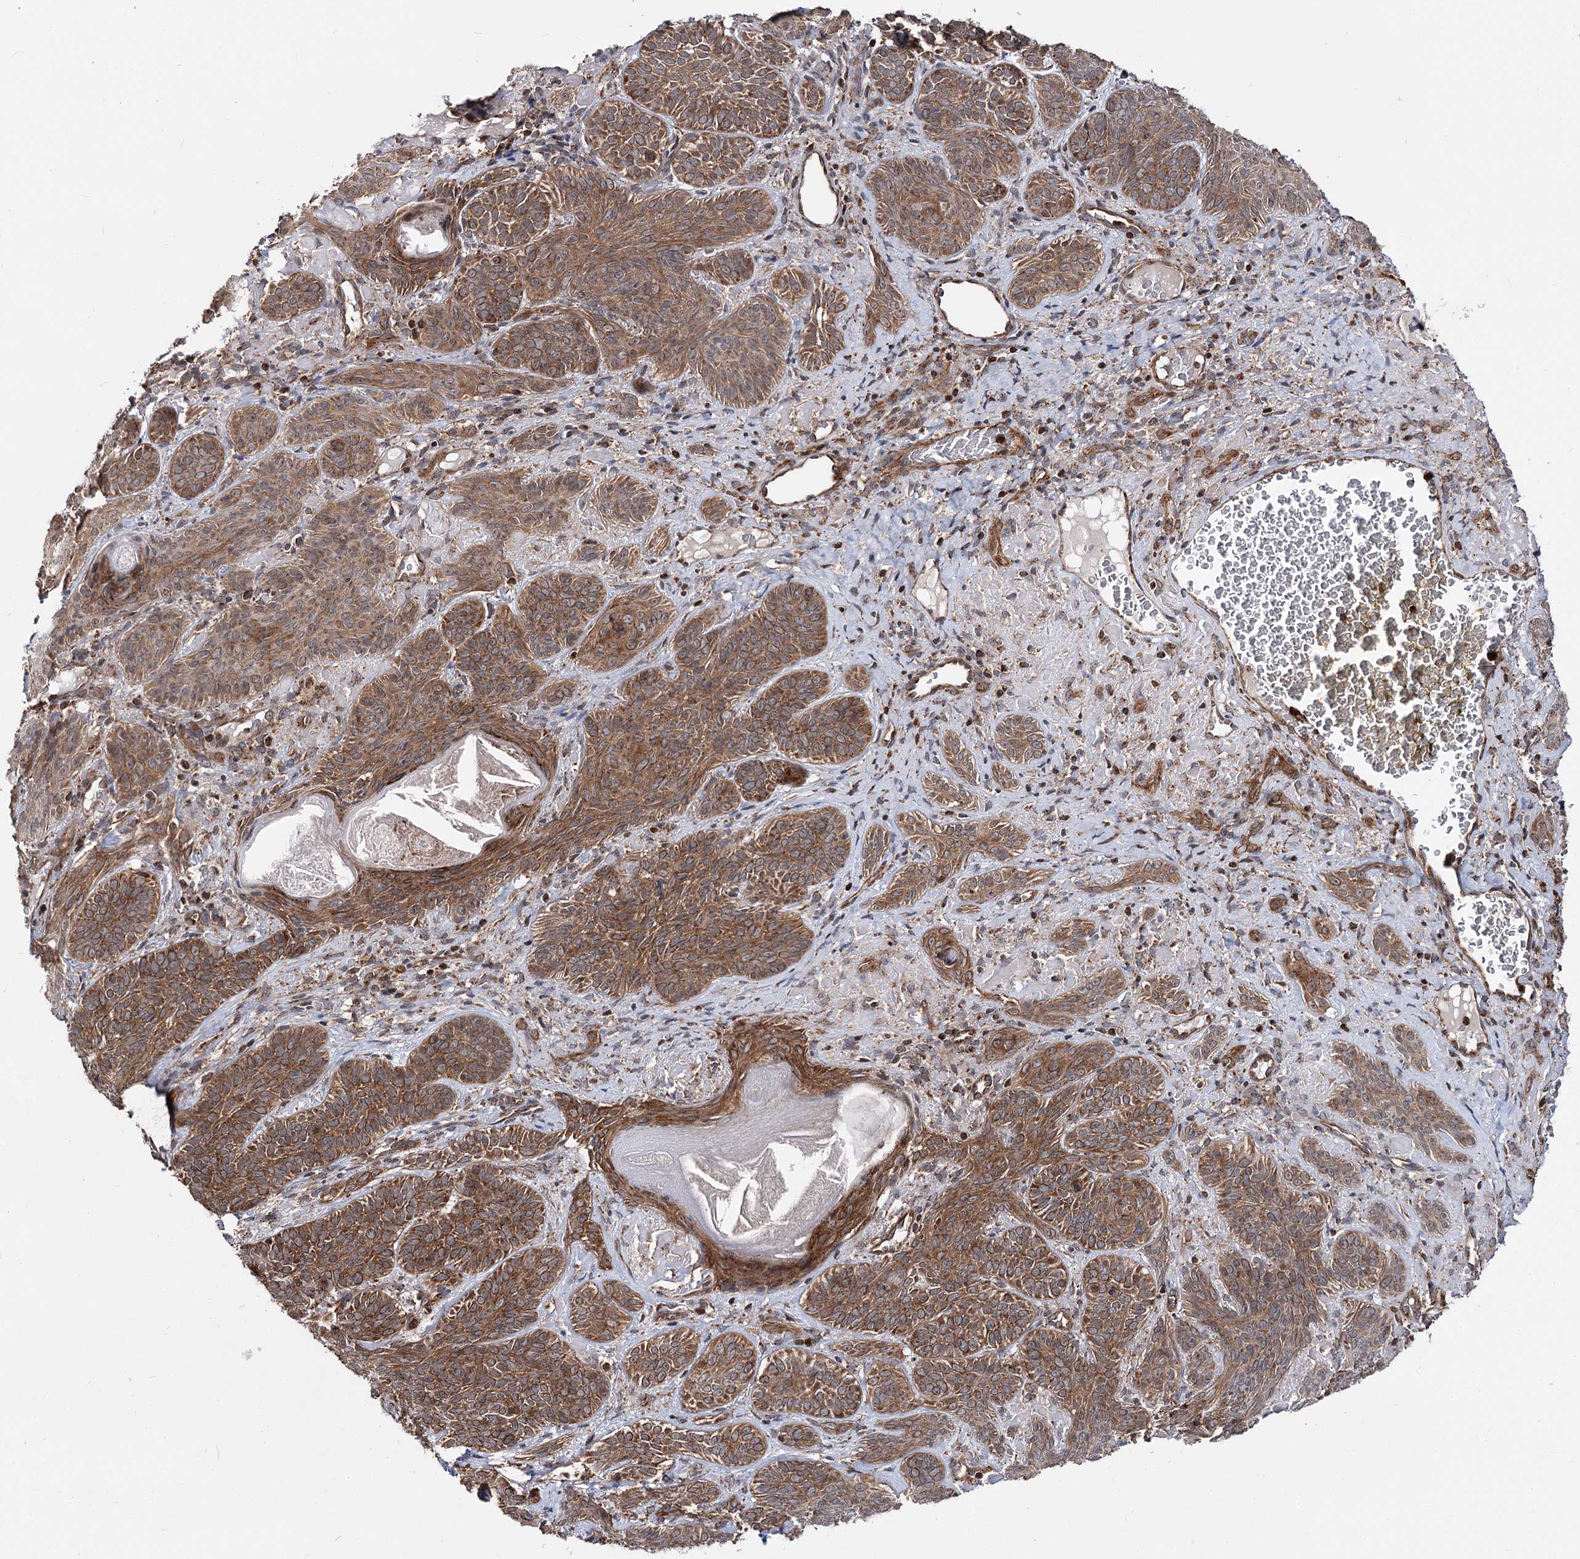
{"staining": {"intensity": "moderate", "quantity": ">75%", "location": "cytoplasmic/membranous"}, "tissue": "skin cancer", "cell_type": "Tumor cells", "image_type": "cancer", "snomed": [{"axis": "morphology", "description": "Basal cell carcinoma"}, {"axis": "topography", "description": "Skin"}], "caption": "A brown stain shows moderate cytoplasmic/membranous positivity of a protein in human basal cell carcinoma (skin) tumor cells.", "gene": "FGFR1OP2", "patient": {"sex": "male", "age": 85}}